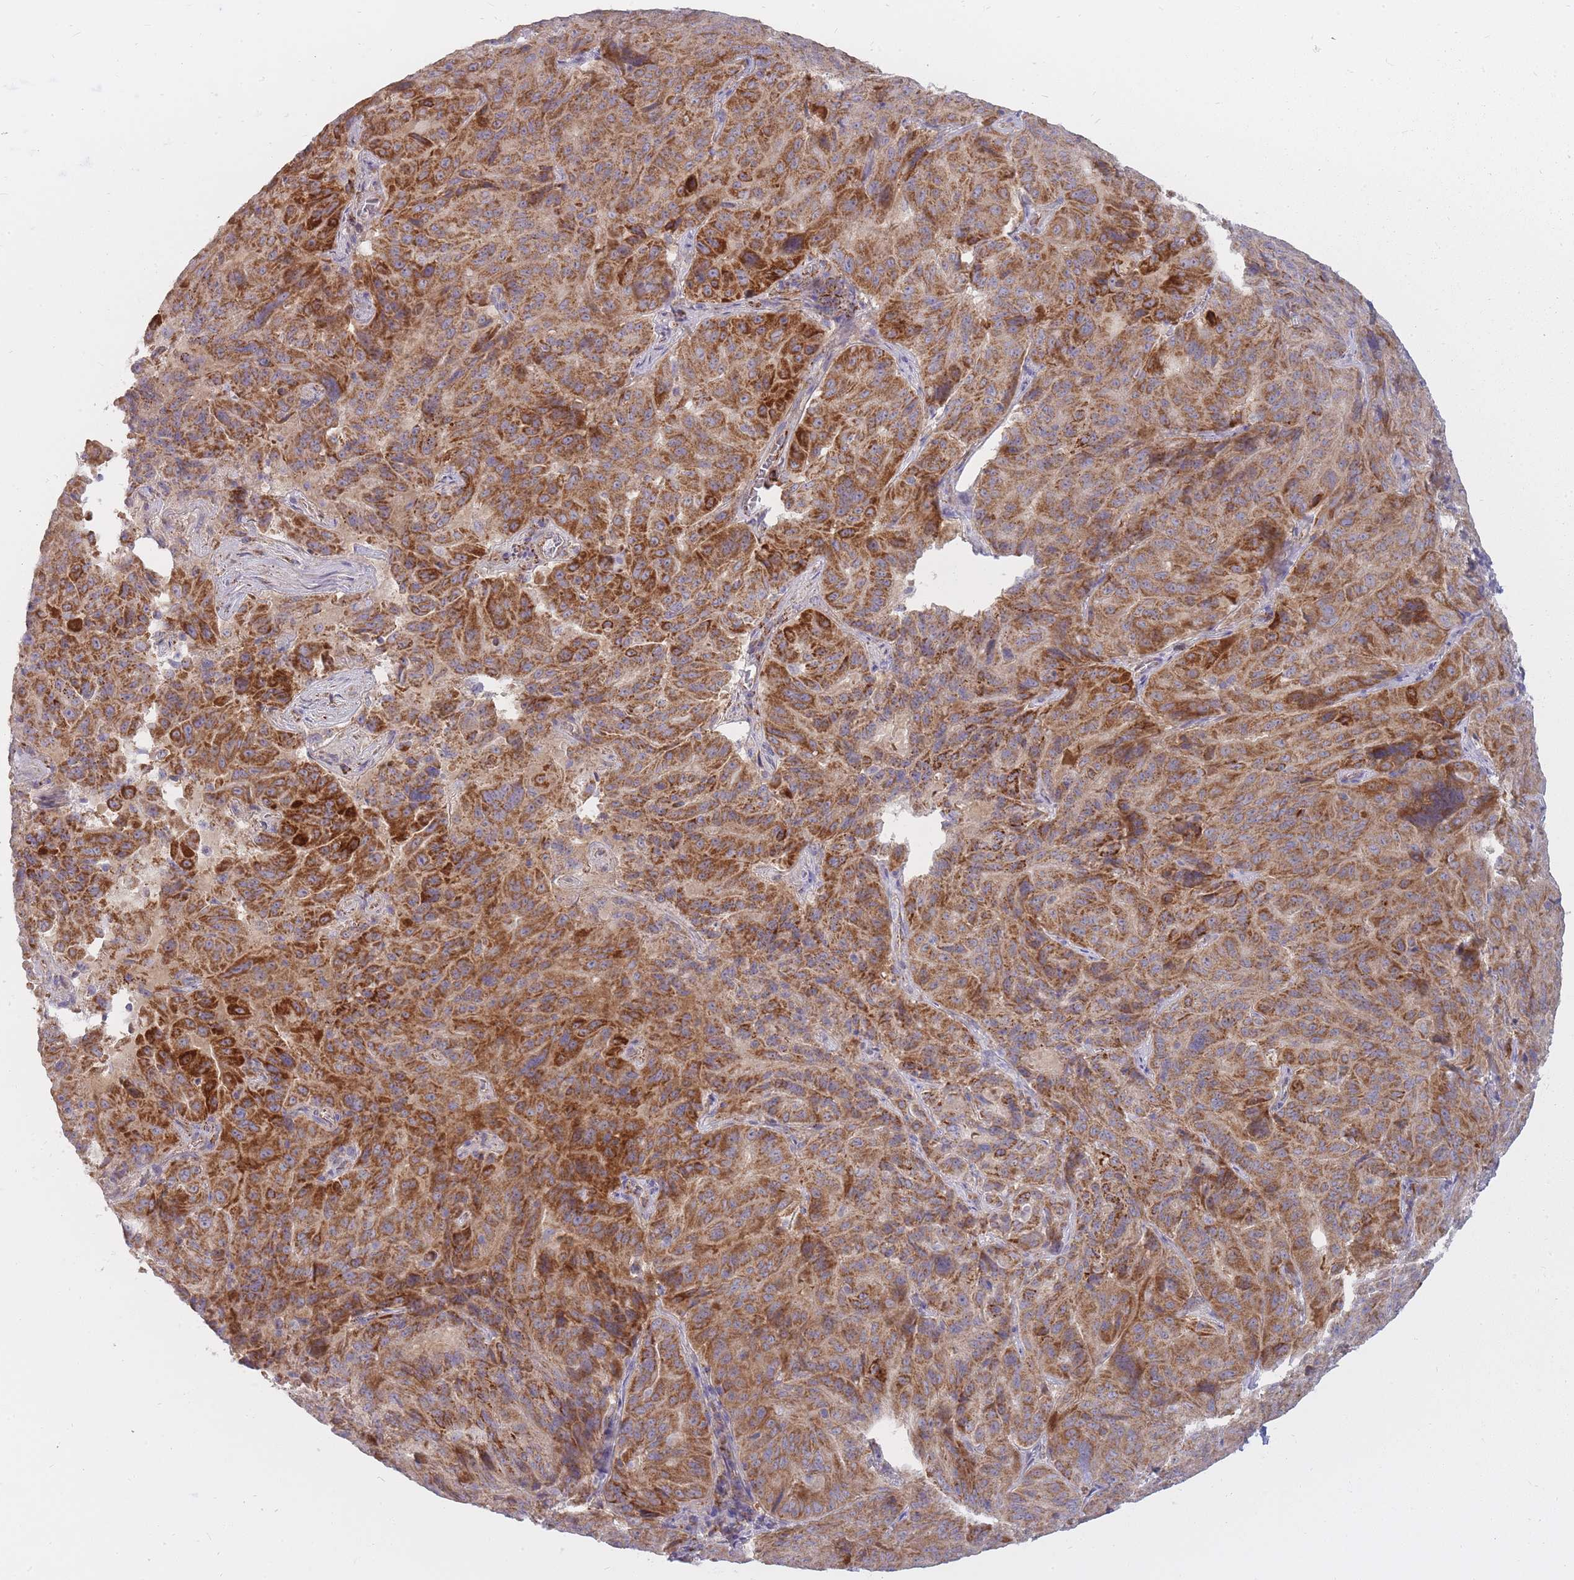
{"staining": {"intensity": "strong", "quantity": ">75%", "location": "cytoplasmic/membranous"}, "tissue": "pancreatic cancer", "cell_type": "Tumor cells", "image_type": "cancer", "snomed": [{"axis": "morphology", "description": "Adenocarcinoma, NOS"}, {"axis": "topography", "description": "Pancreas"}], "caption": "Protein expression analysis of human pancreatic cancer (adenocarcinoma) reveals strong cytoplasmic/membranous staining in about >75% of tumor cells.", "gene": "ALKBH4", "patient": {"sex": "male", "age": 63}}